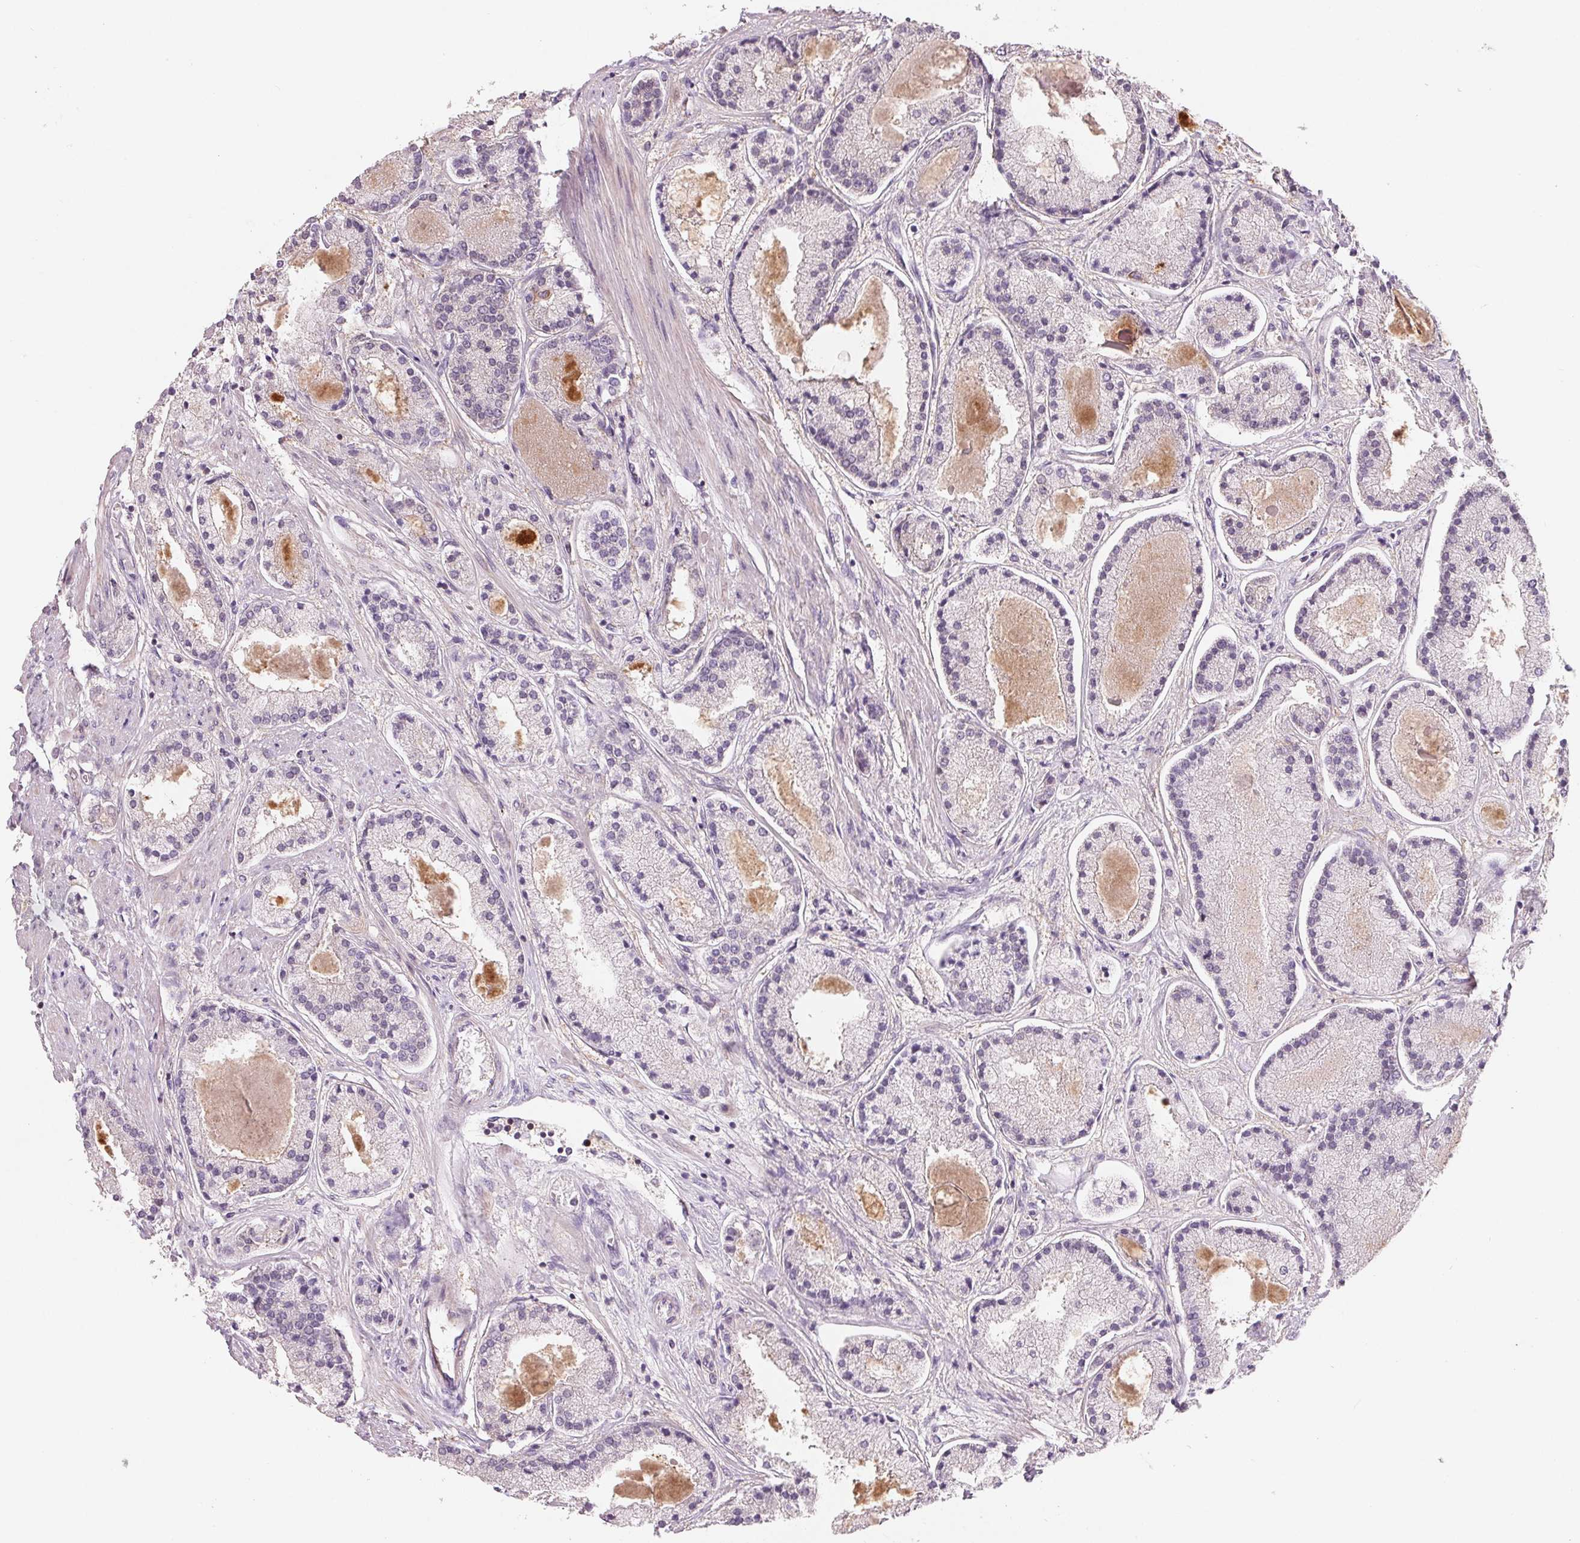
{"staining": {"intensity": "negative", "quantity": "none", "location": "none"}, "tissue": "prostate cancer", "cell_type": "Tumor cells", "image_type": "cancer", "snomed": [{"axis": "morphology", "description": "Adenocarcinoma, High grade"}, {"axis": "topography", "description": "Prostate"}], "caption": "IHC photomicrograph of neoplastic tissue: human prostate high-grade adenocarcinoma stained with DAB (3,3'-diaminobenzidine) shows no significant protein positivity in tumor cells.", "gene": "VTCN1", "patient": {"sex": "male", "age": 67}}